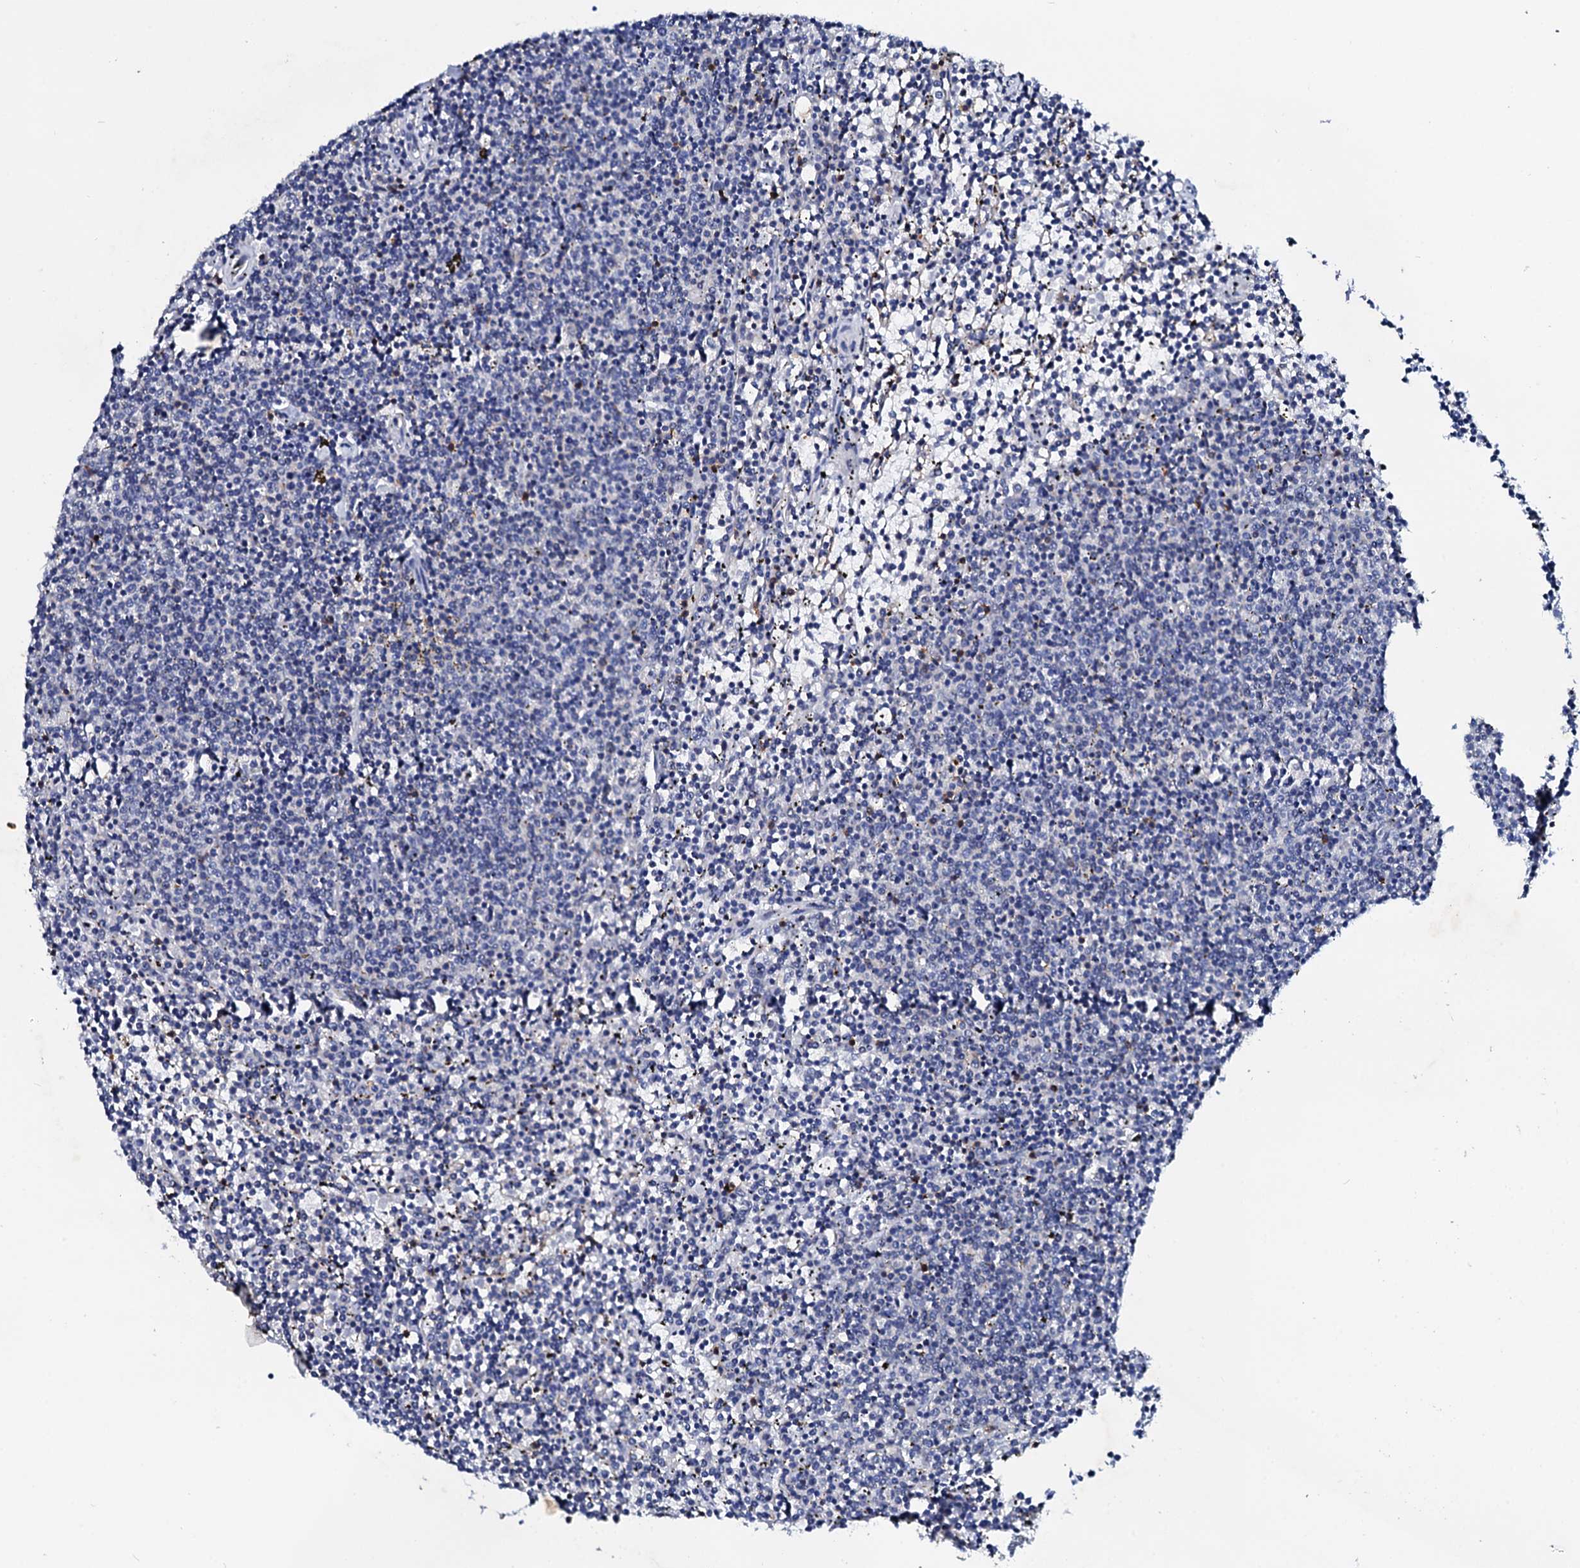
{"staining": {"intensity": "negative", "quantity": "none", "location": "none"}, "tissue": "lymphoma", "cell_type": "Tumor cells", "image_type": "cancer", "snomed": [{"axis": "morphology", "description": "Malignant lymphoma, non-Hodgkin's type, Low grade"}, {"axis": "topography", "description": "Spleen"}], "caption": "An immunohistochemistry (IHC) micrograph of lymphoma is shown. There is no staining in tumor cells of lymphoma. (DAB (3,3'-diaminobenzidine) immunohistochemistry (IHC), high magnification).", "gene": "GLB1L3", "patient": {"sex": "female", "age": 50}}